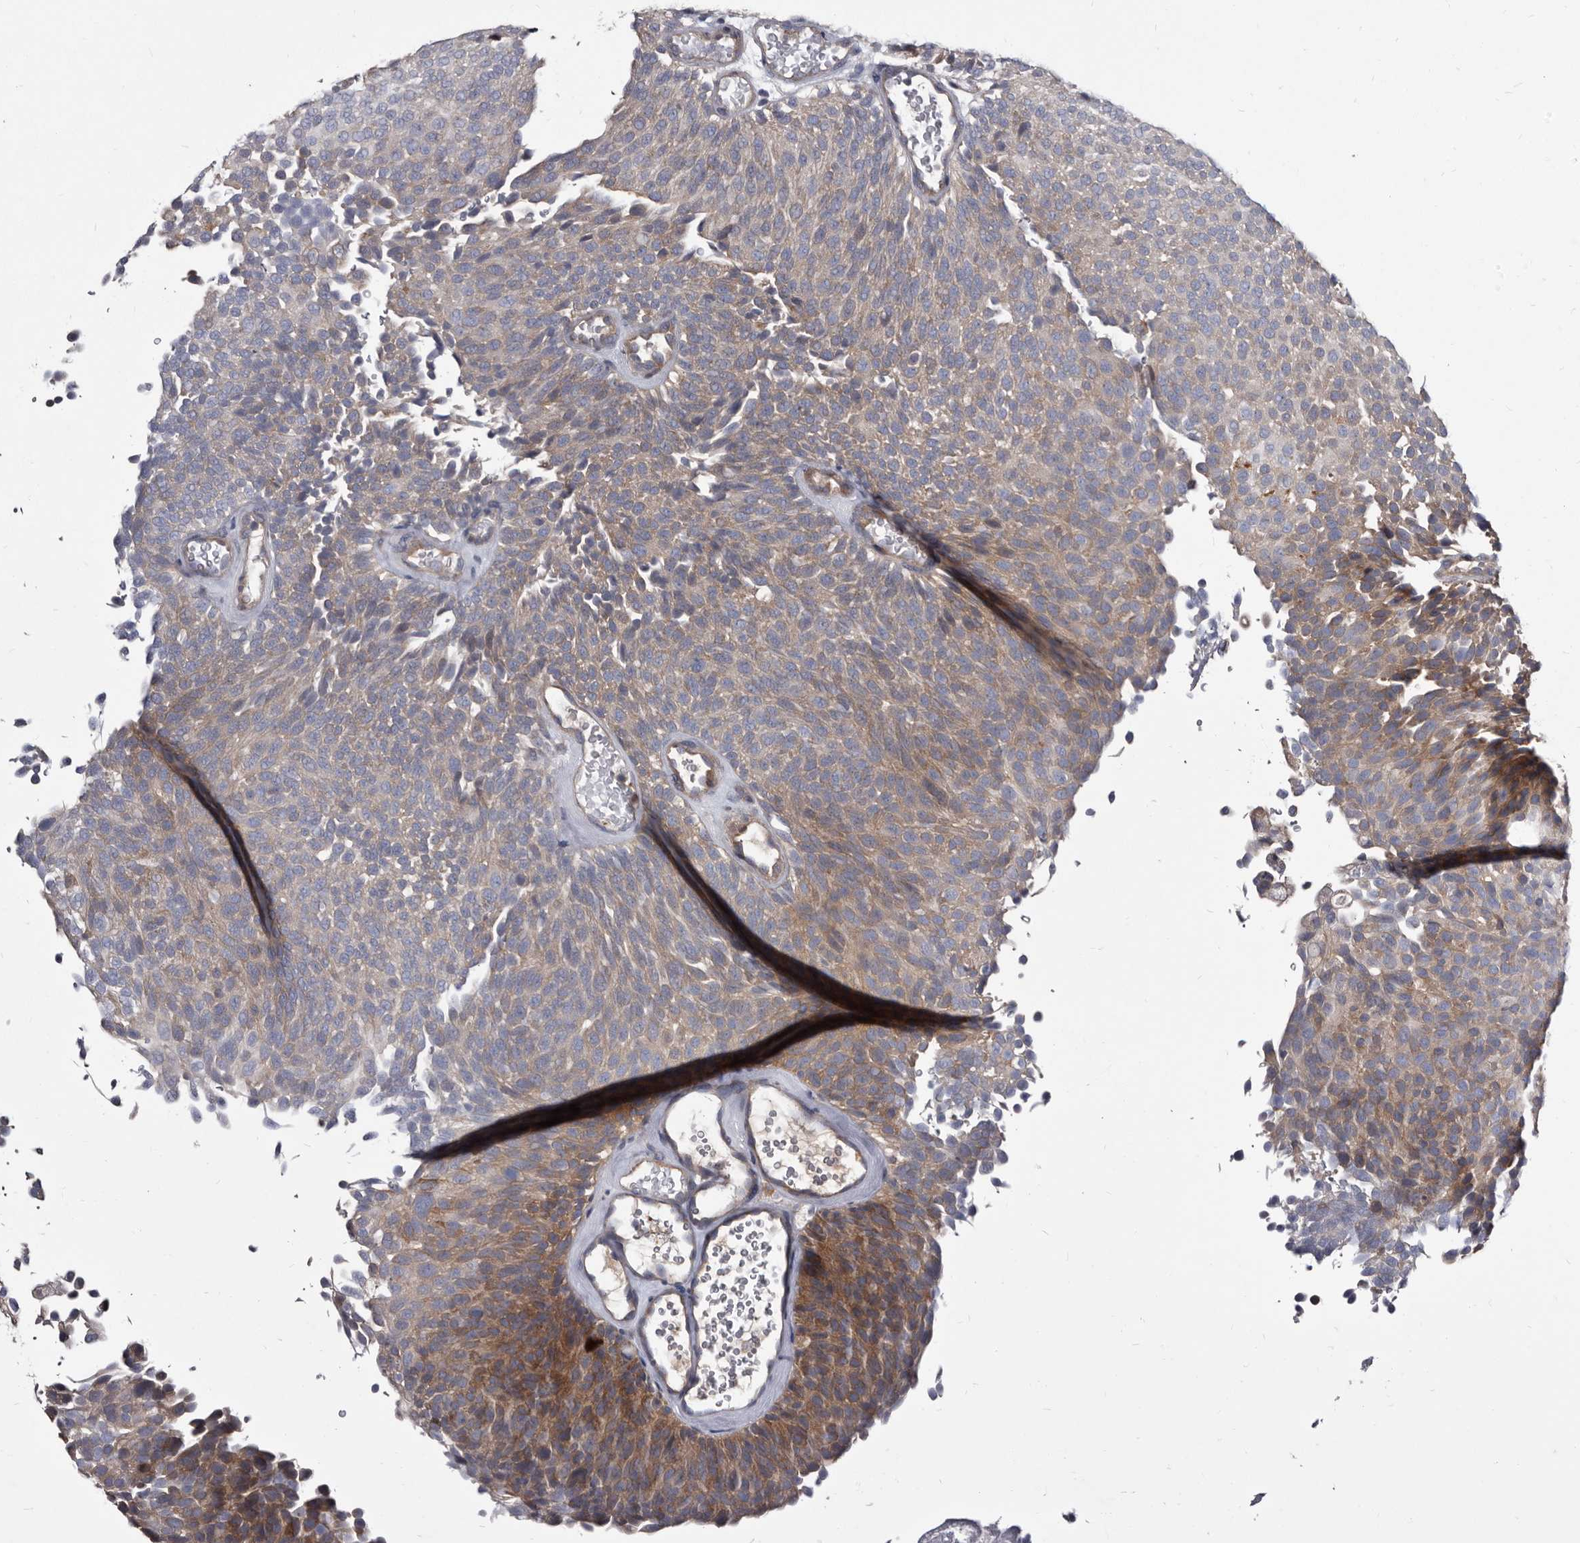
{"staining": {"intensity": "moderate", "quantity": ">75%", "location": "cytoplasmic/membranous"}, "tissue": "urothelial cancer", "cell_type": "Tumor cells", "image_type": "cancer", "snomed": [{"axis": "morphology", "description": "Urothelial carcinoma, Low grade"}, {"axis": "topography", "description": "Urinary bladder"}], "caption": "Immunohistochemistry (DAB) staining of human urothelial cancer reveals moderate cytoplasmic/membranous protein positivity in approximately >75% of tumor cells.", "gene": "ABCF2", "patient": {"sex": "male", "age": 78}}